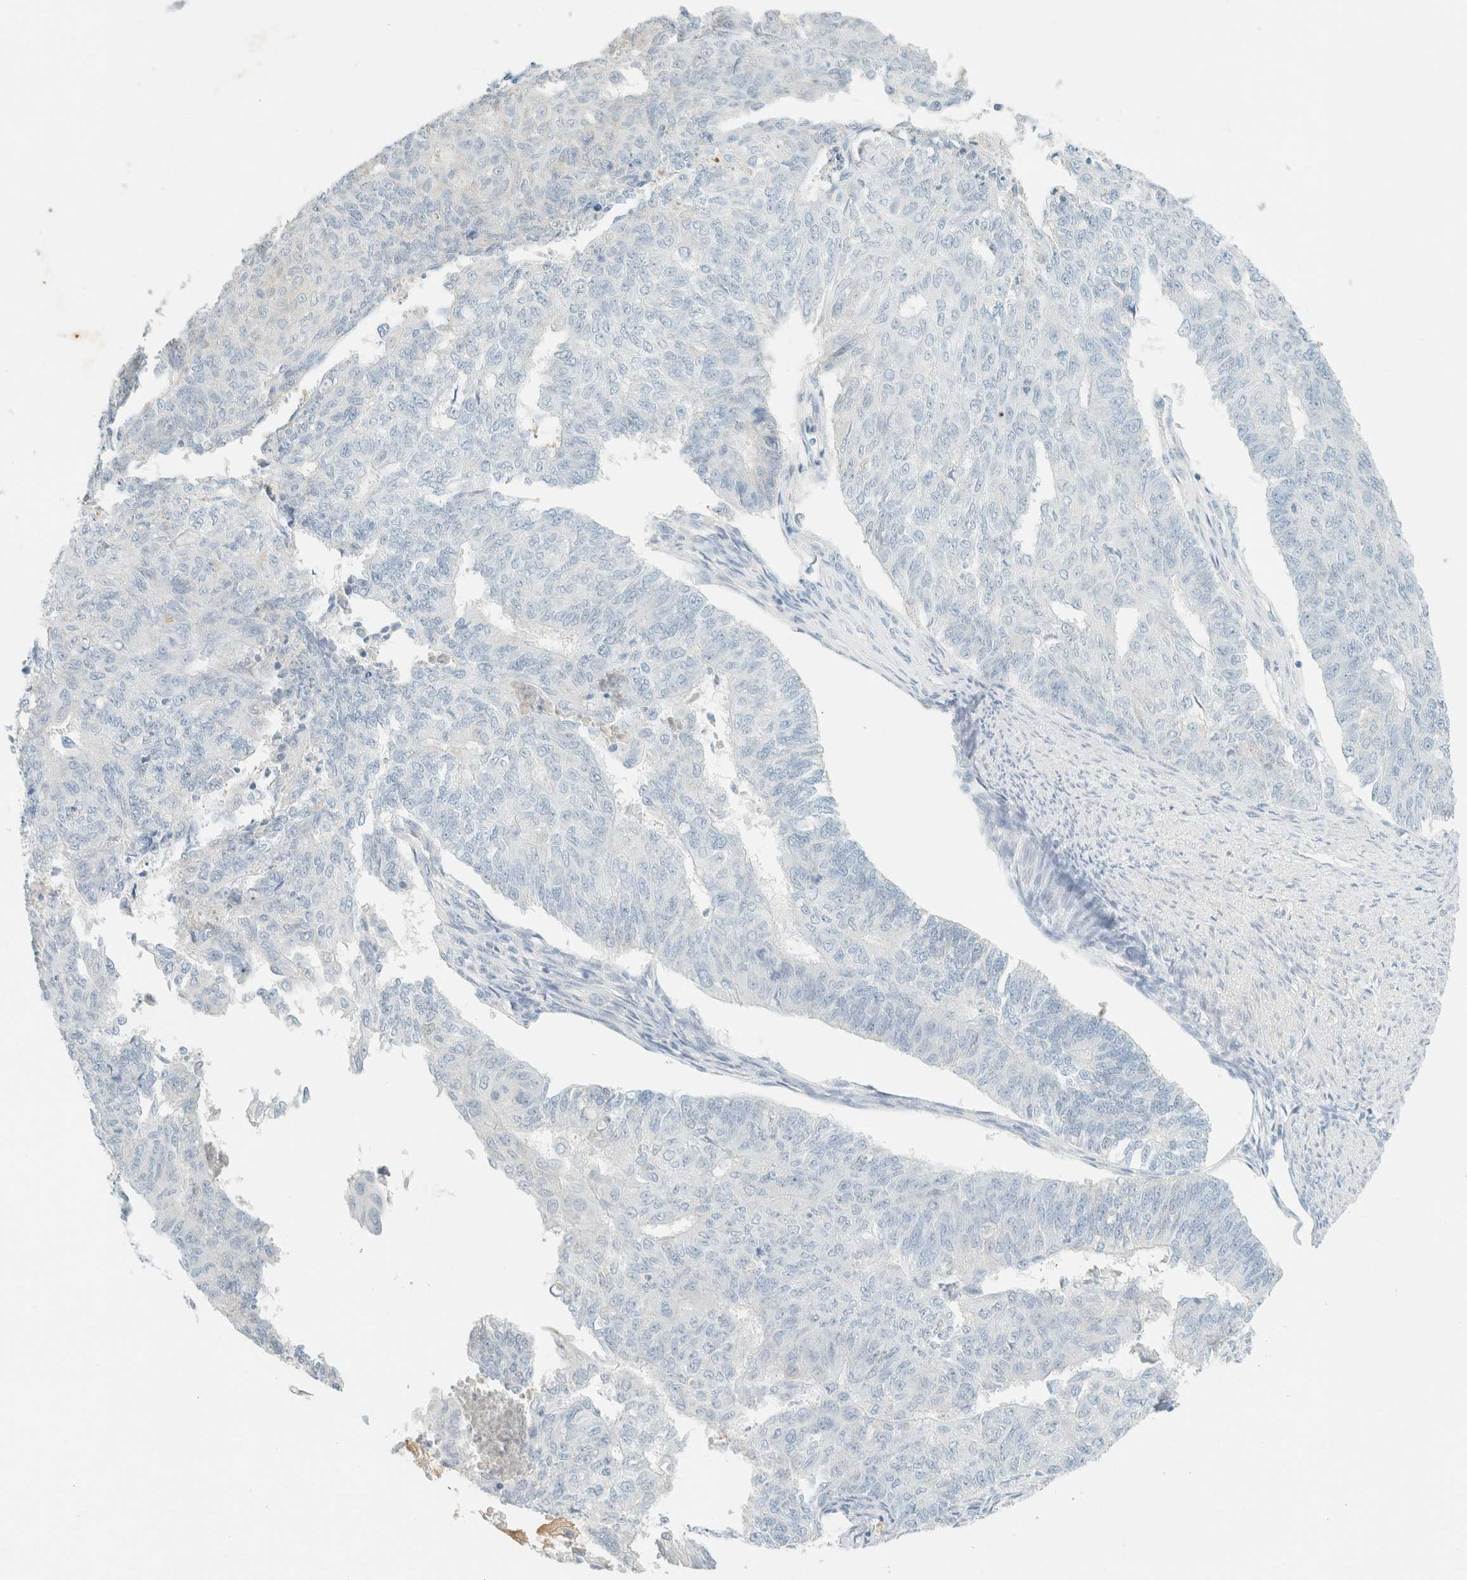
{"staining": {"intensity": "negative", "quantity": "none", "location": "none"}, "tissue": "endometrial cancer", "cell_type": "Tumor cells", "image_type": "cancer", "snomed": [{"axis": "morphology", "description": "Adenocarcinoma, NOS"}, {"axis": "topography", "description": "Endometrium"}], "caption": "Endometrial cancer was stained to show a protein in brown. There is no significant expression in tumor cells.", "gene": "GPA33", "patient": {"sex": "female", "age": 32}}